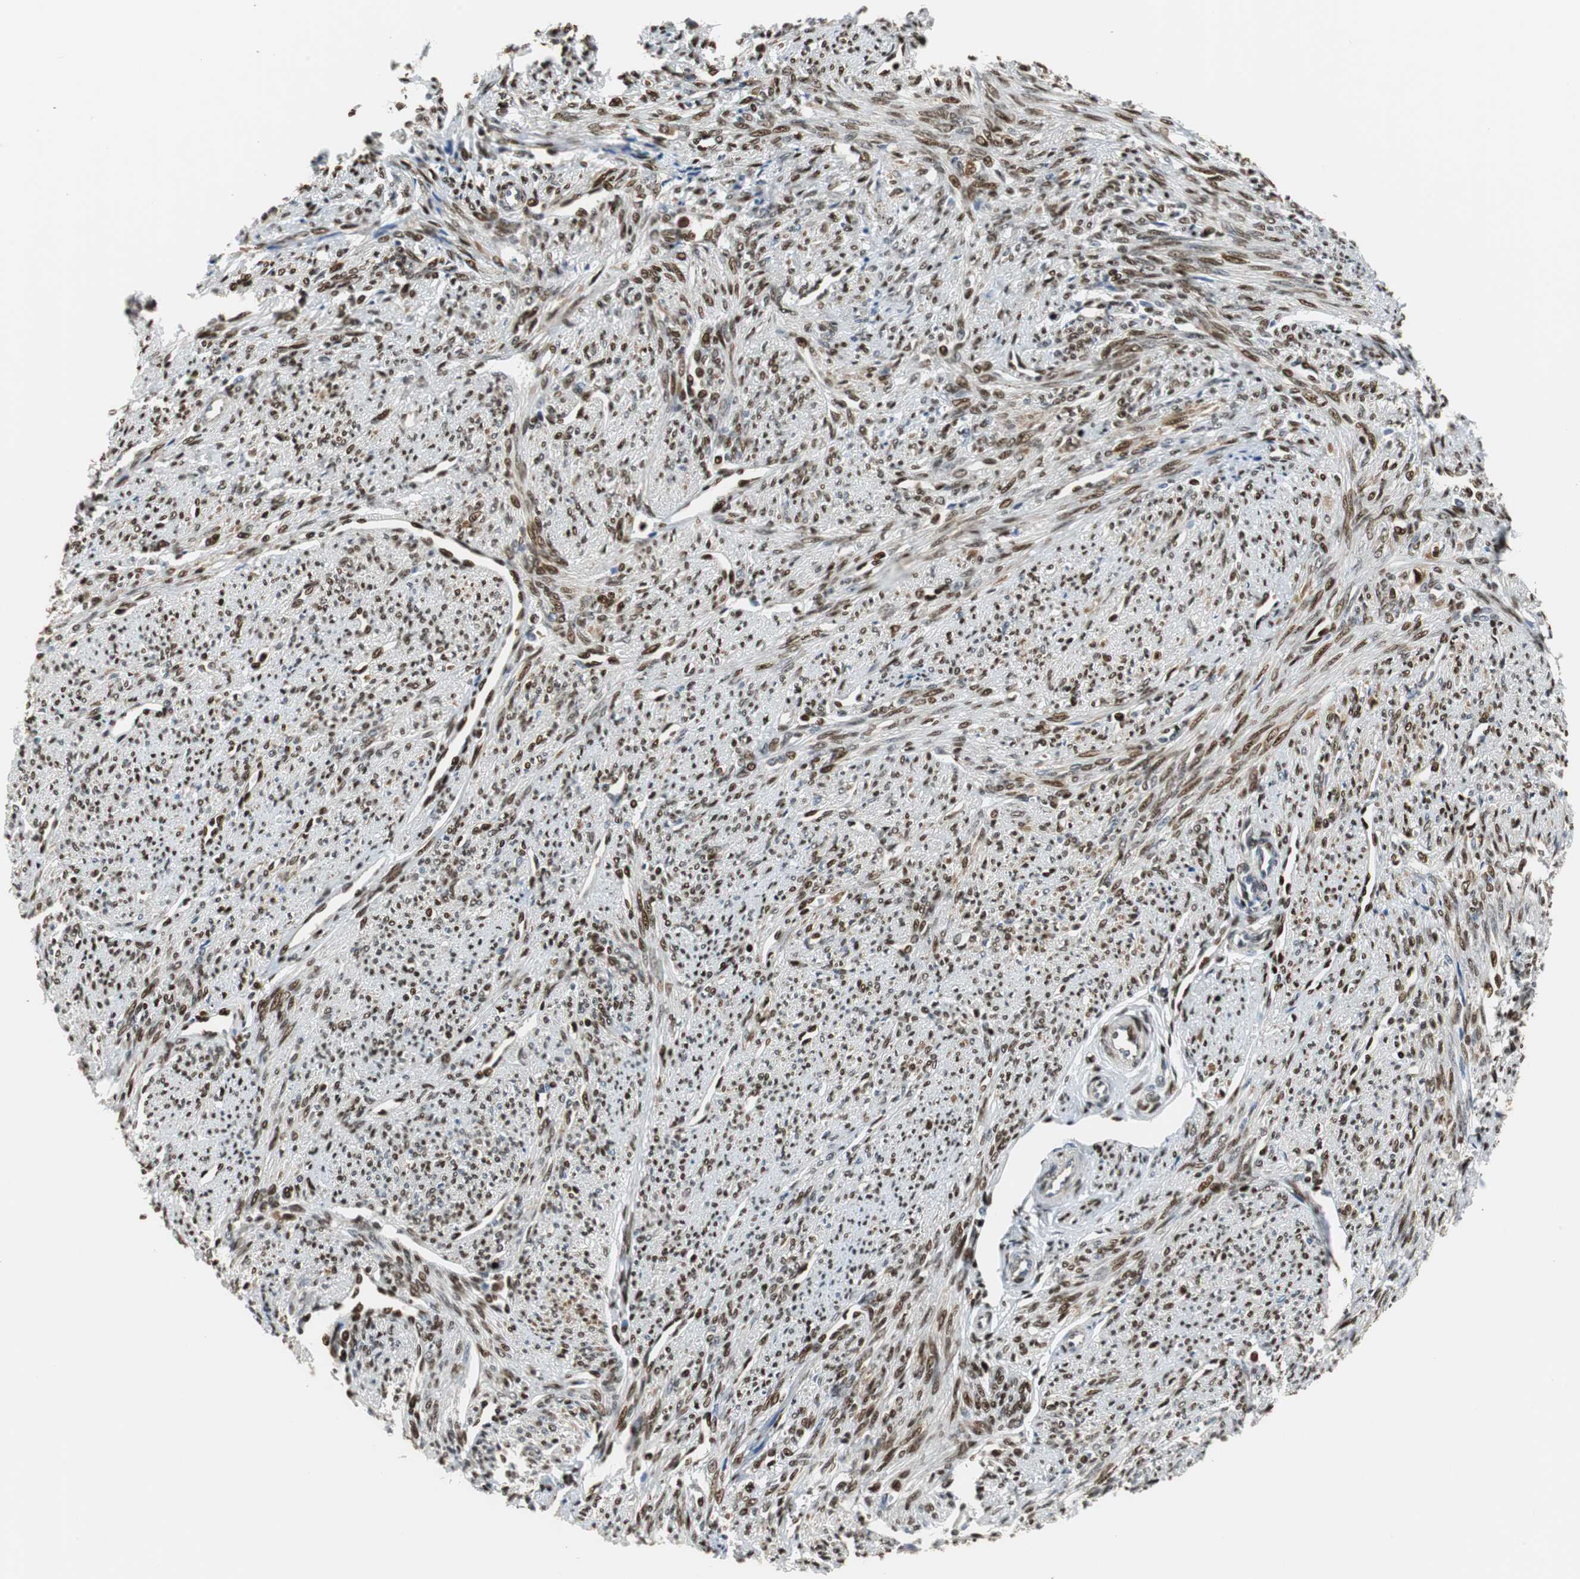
{"staining": {"intensity": "moderate", "quantity": "25%-75%", "location": "nuclear"}, "tissue": "smooth muscle", "cell_type": "Smooth muscle cells", "image_type": "normal", "snomed": [{"axis": "morphology", "description": "Normal tissue, NOS"}, {"axis": "topography", "description": "Smooth muscle"}], "caption": "Moderate nuclear staining for a protein is present in approximately 25%-75% of smooth muscle cells of normal smooth muscle using immunohistochemistry (IHC).", "gene": "HDAC1", "patient": {"sex": "female", "age": 65}}